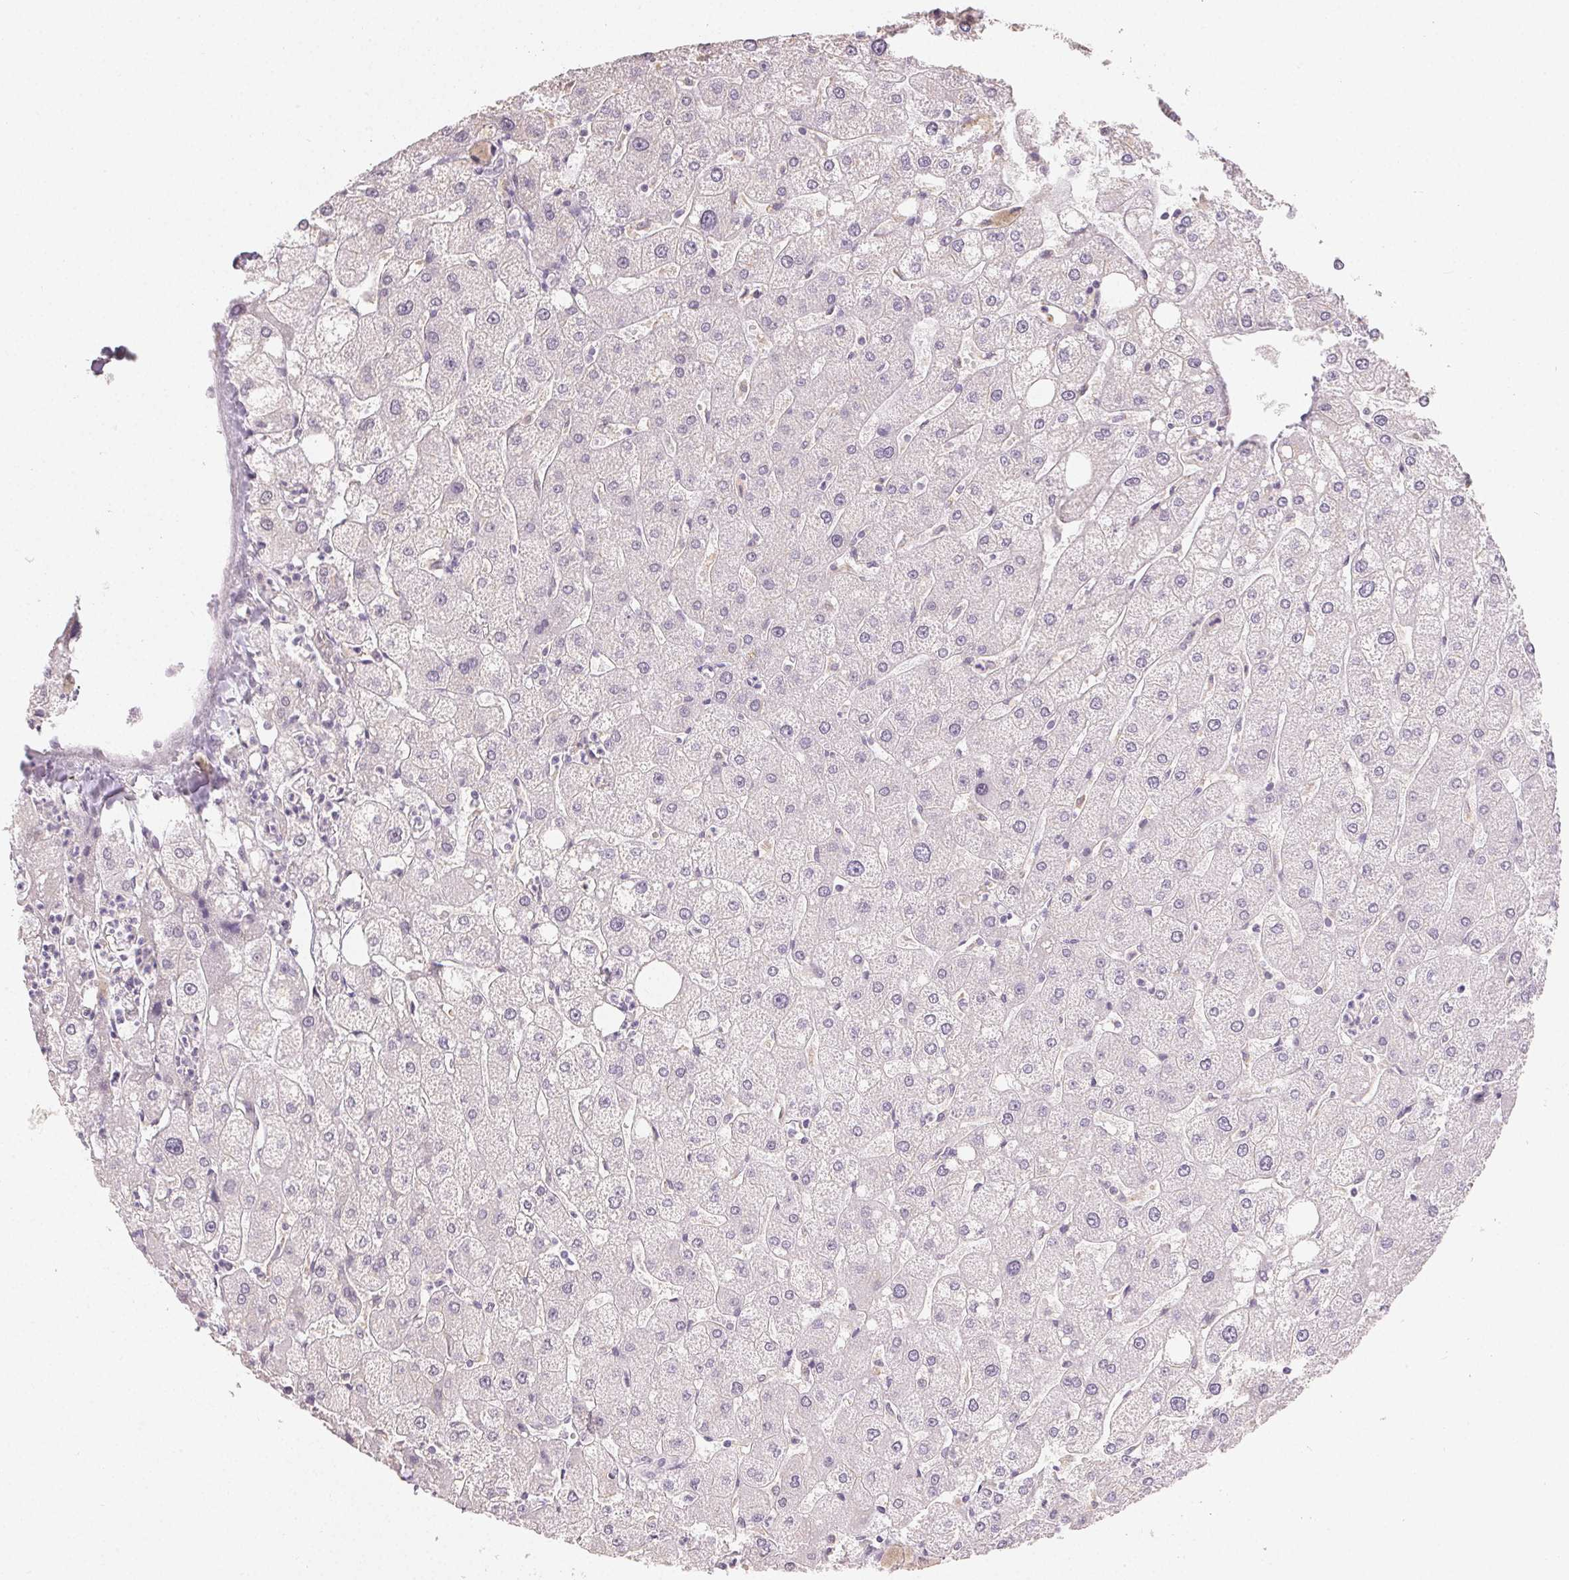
{"staining": {"intensity": "negative", "quantity": "none", "location": "none"}, "tissue": "liver", "cell_type": "Cholangiocytes", "image_type": "normal", "snomed": [{"axis": "morphology", "description": "Normal tissue, NOS"}, {"axis": "topography", "description": "Liver"}], "caption": "The micrograph exhibits no staining of cholangiocytes in benign liver. (Immunohistochemistry, brightfield microscopy, high magnification).", "gene": "TMEM174", "patient": {"sex": "male", "age": 67}}